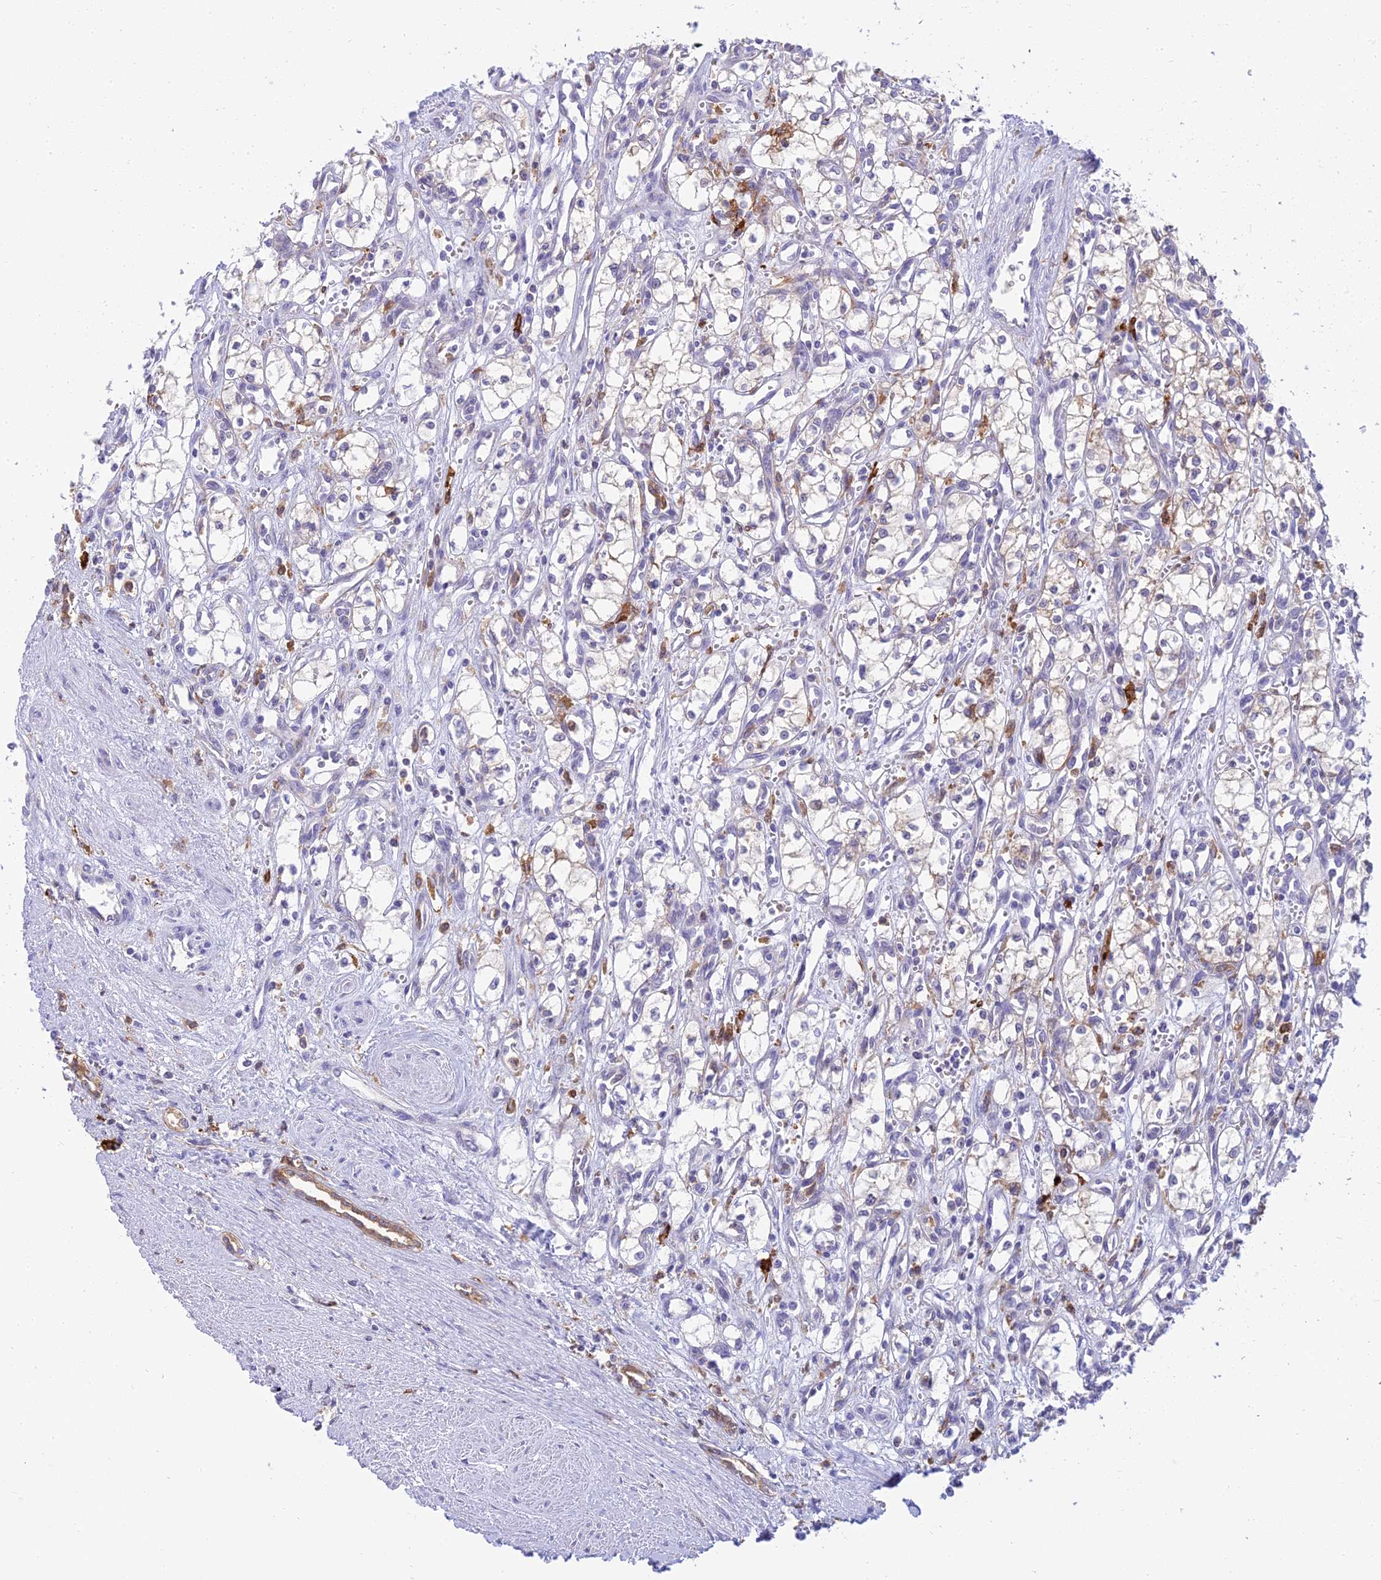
{"staining": {"intensity": "weak", "quantity": "<25%", "location": "cytoplasmic/membranous"}, "tissue": "renal cancer", "cell_type": "Tumor cells", "image_type": "cancer", "snomed": [{"axis": "morphology", "description": "Adenocarcinoma, NOS"}, {"axis": "topography", "description": "Kidney"}], "caption": "Immunohistochemistry histopathology image of neoplastic tissue: human renal adenocarcinoma stained with DAB (3,3'-diaminobenzidine) reveals no significant protein positivity in tumor cells.", "gene": "UBE2G1", "patient": {"sex": "male", "age": 59}}